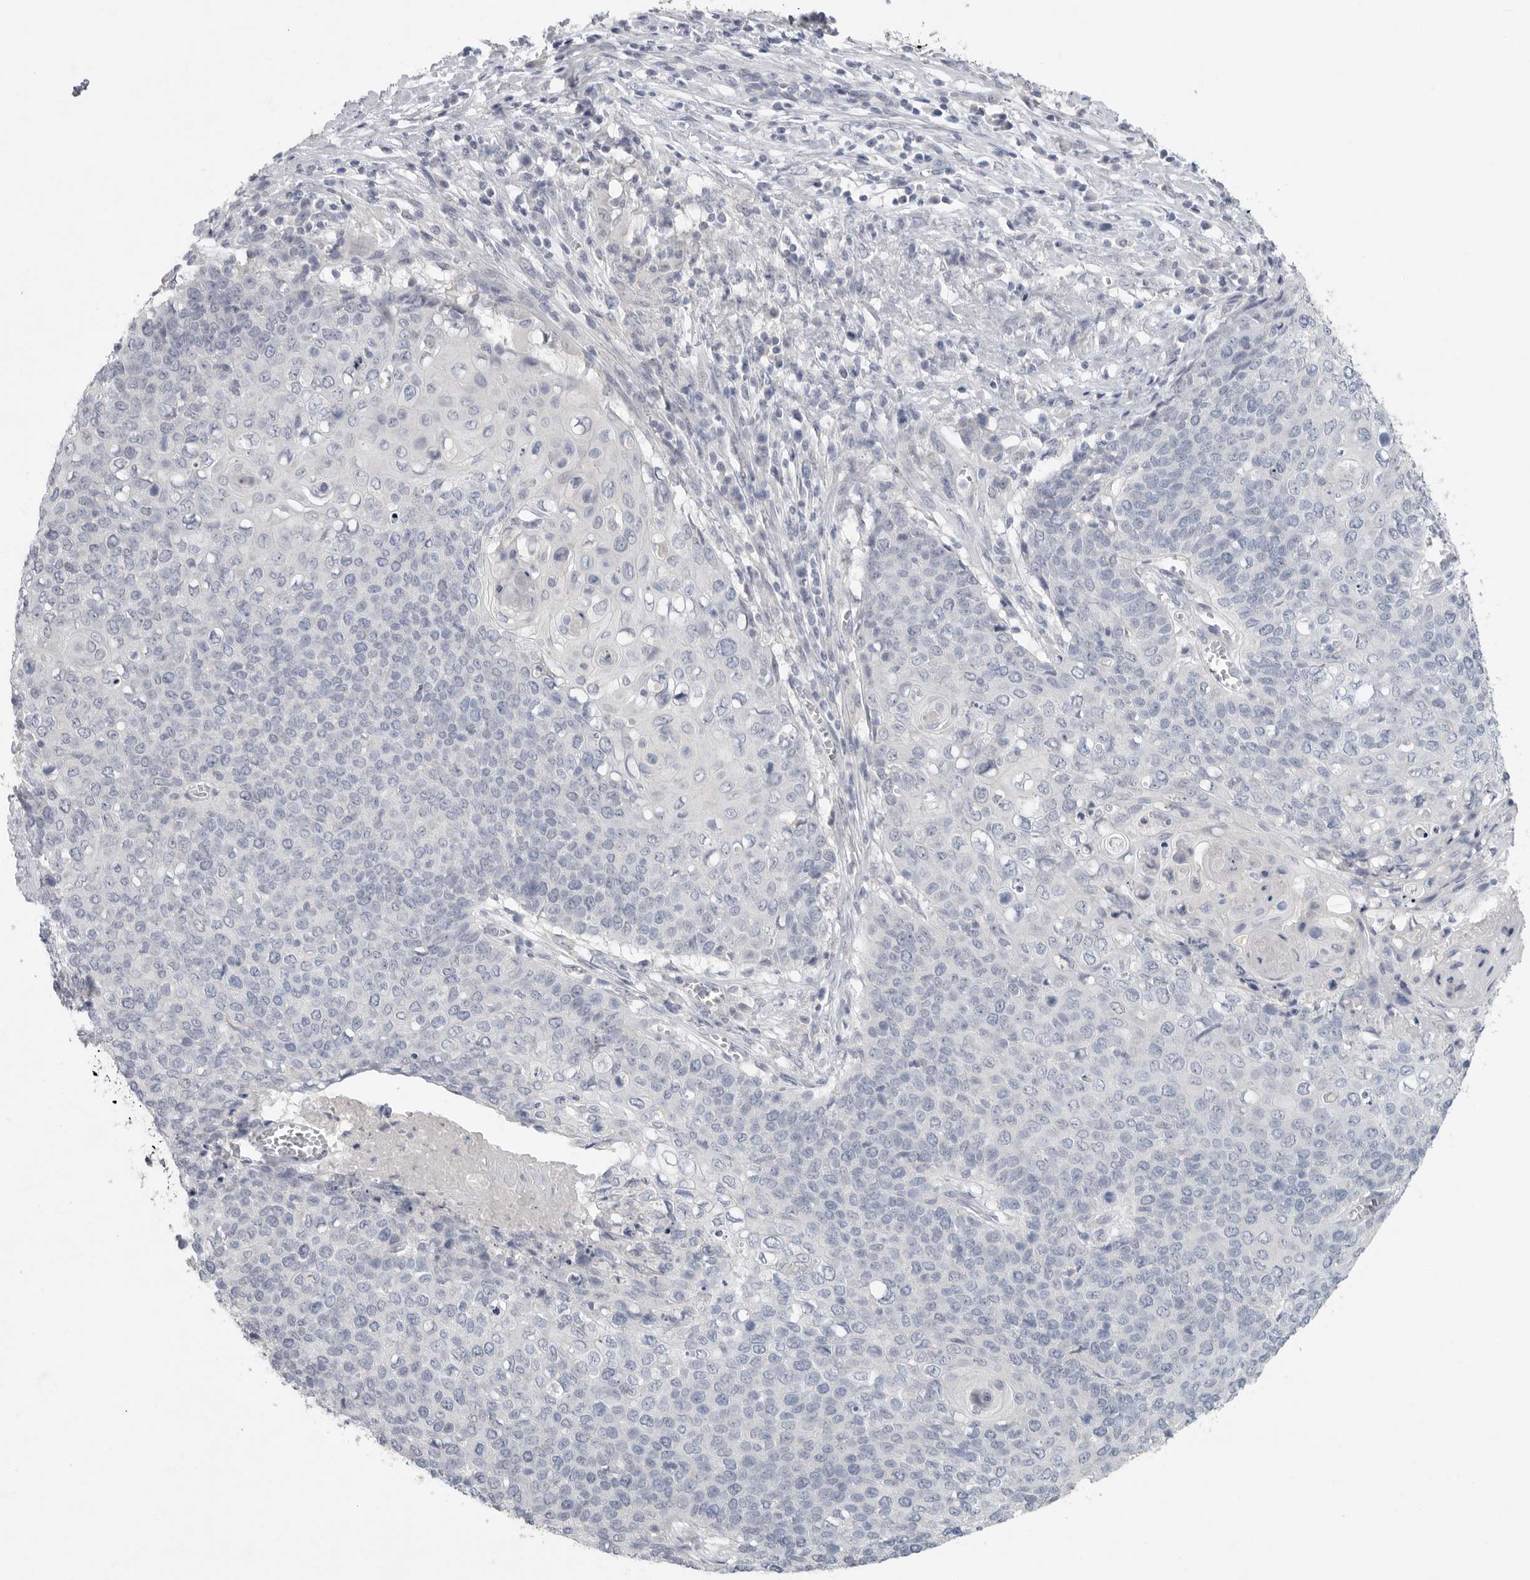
{"staining": {"intensity": "negative", "quantity": "none", "location": "none"}, "tissue": "cervical cancer", "cell_type": "Tumor cells", "image_type": "cancer", "snomed": [{"axis": "morphology", "description": "Squamous cell carcinoma, NOS"}, {"axis": "topography", "description": "Cervix"}], "caption": "Tumor cells are negative for protein expression in human cervical squamous cell carcinoma.", "gene": "REG4", "patient": {"sex": "female", "age": 39}}